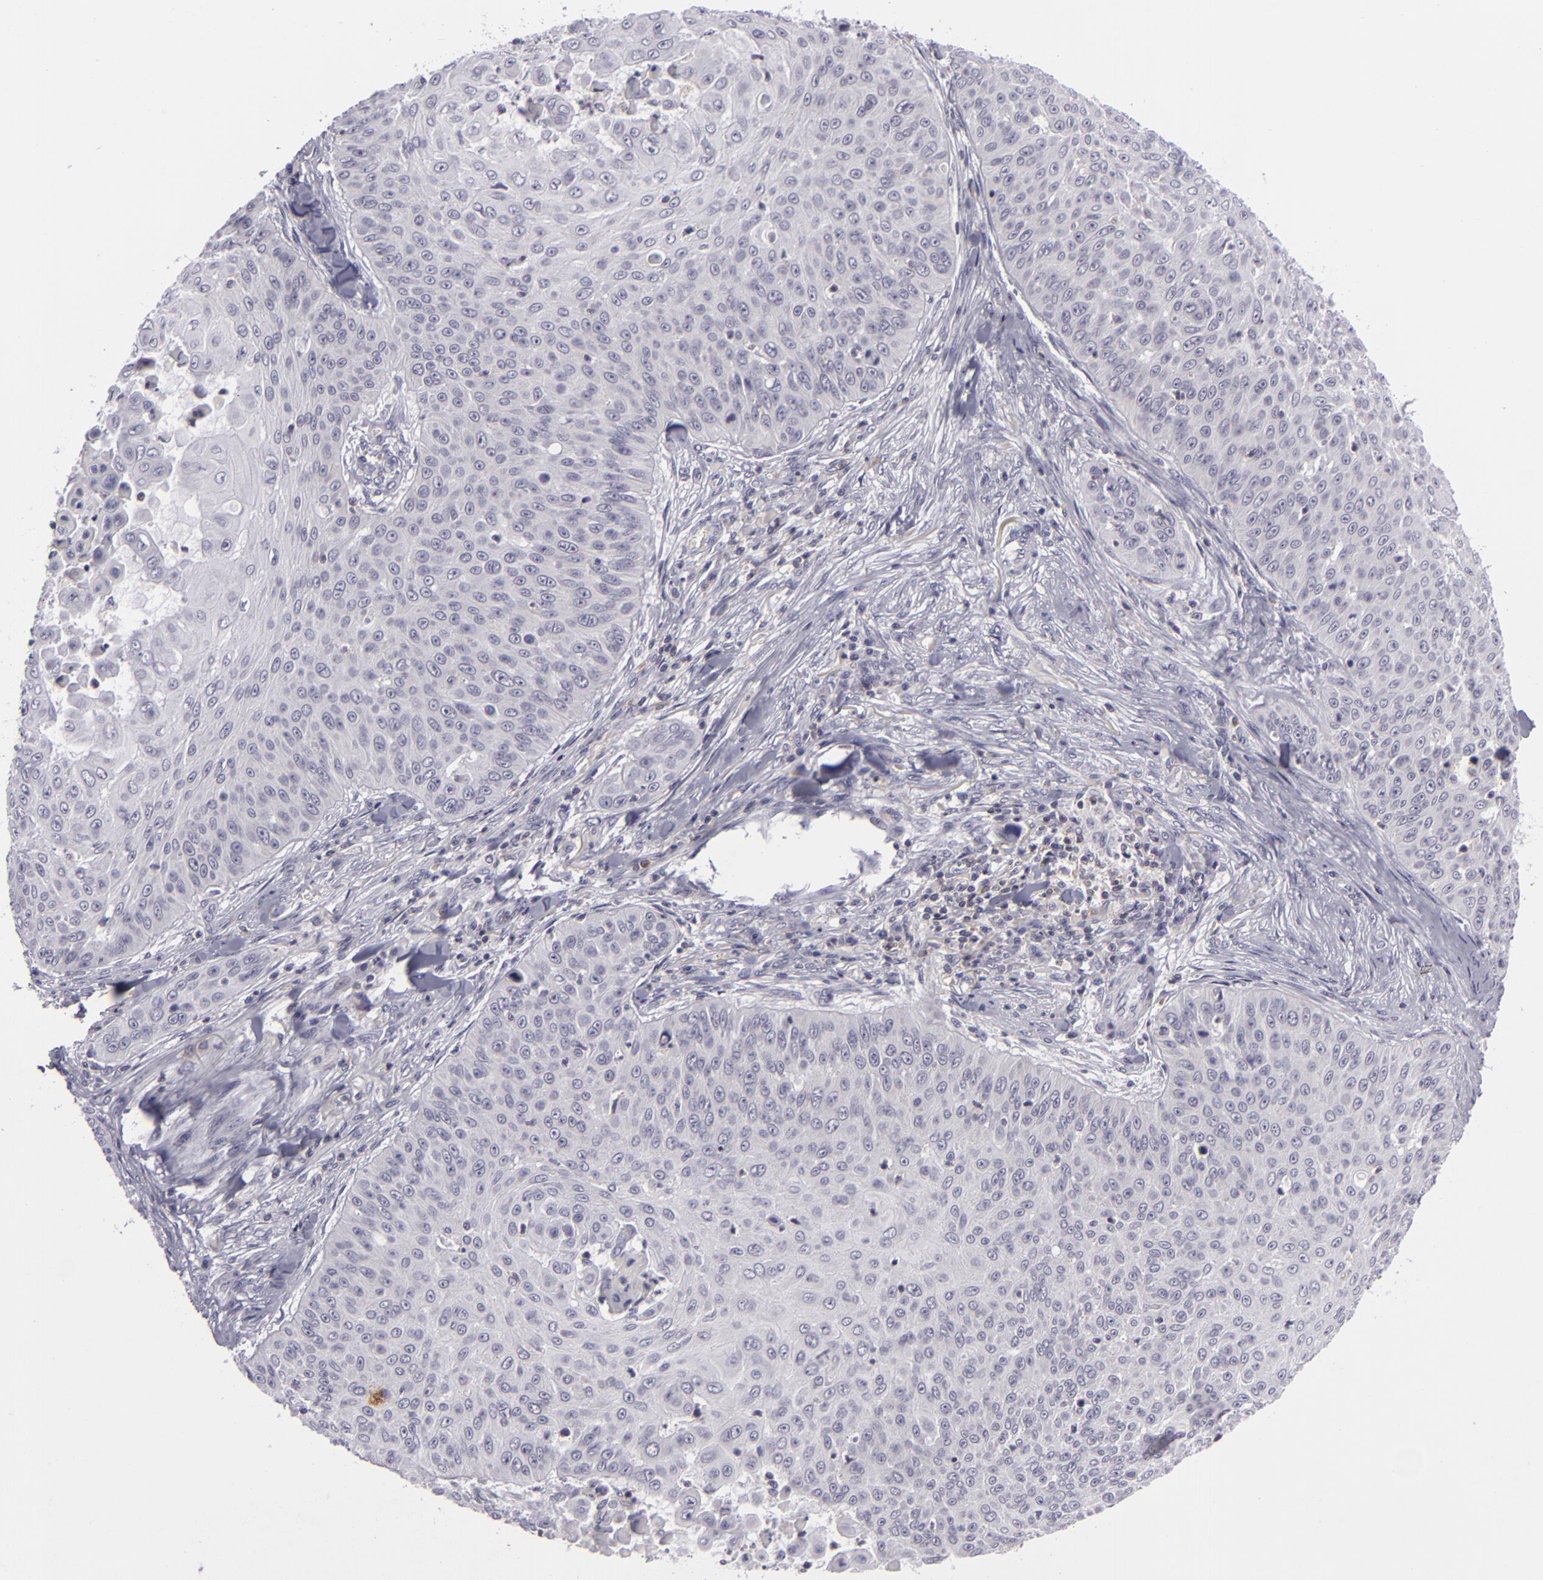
{"staining": {"intensity": "negative", "quantity": "none", "location": "none"}, "tissue": "skin cancer", "cell_type": "Tumor cells", "image_type": "cancer", "snomed": [{"axis": "morphology", "description": "Squamous cell carcinoma, NOS"}, {"axis": "topography", "description": "Skin"}], "caption": "Immunohistochemical staining of skin cancer exhibits no significant expression in tumor cells.", "gene": "KCNAB2", "patient": {"sex": "male", "age": 82}}